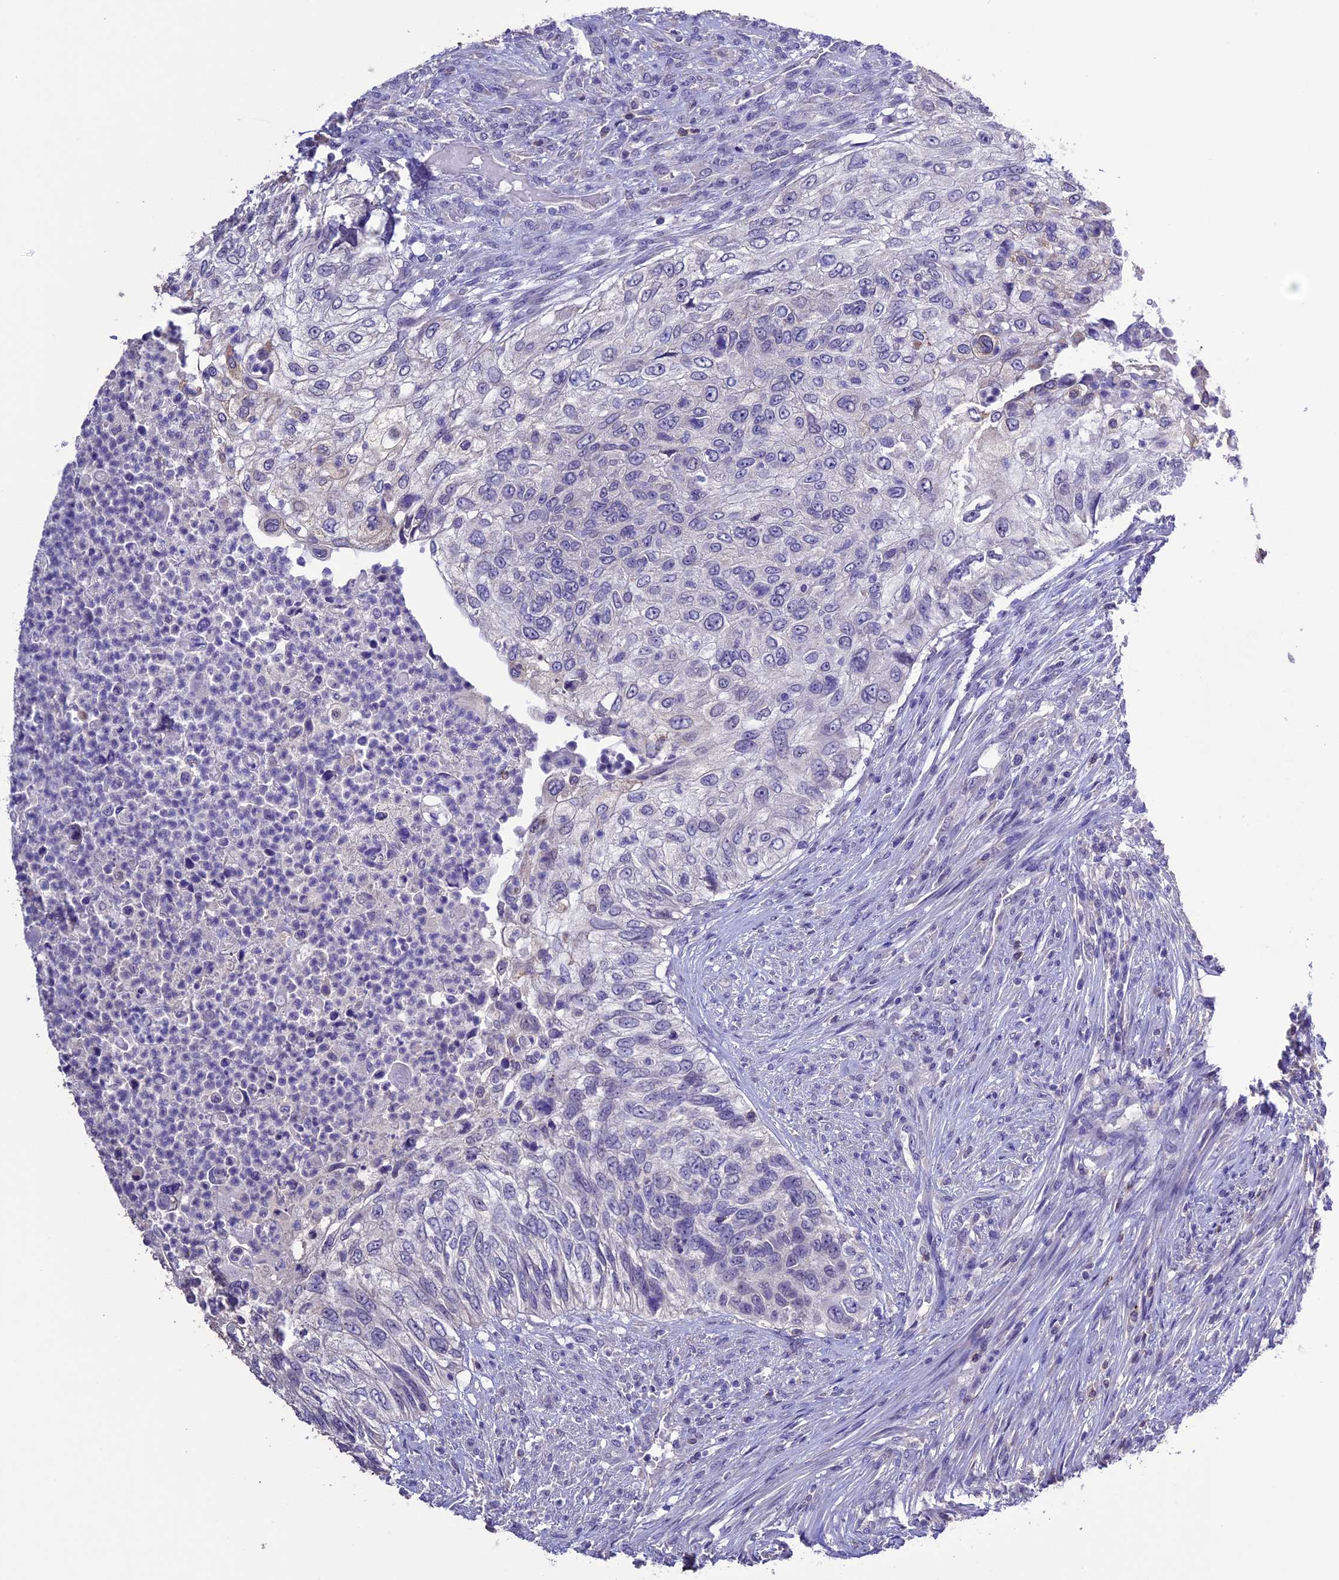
{"staining": {"intensity": "negative", "quantity": "none", "location": "none"}, "tissue": "urothelial cancer", "cell_type": "Tumor cells", "image_type": "cancer", "snomed": [{"axis": "morphology", "description": "Urothelial carcinoma, High grade"}, {"axis": "topography", "description": "Urinary bladder"}], "caption": "Histopathology image shows no protein staining in tumor cells of high-grade urothelial carcinoma tissue.", "gene": "DIS3L", "patient": {"sex": "female", "age": 60}}